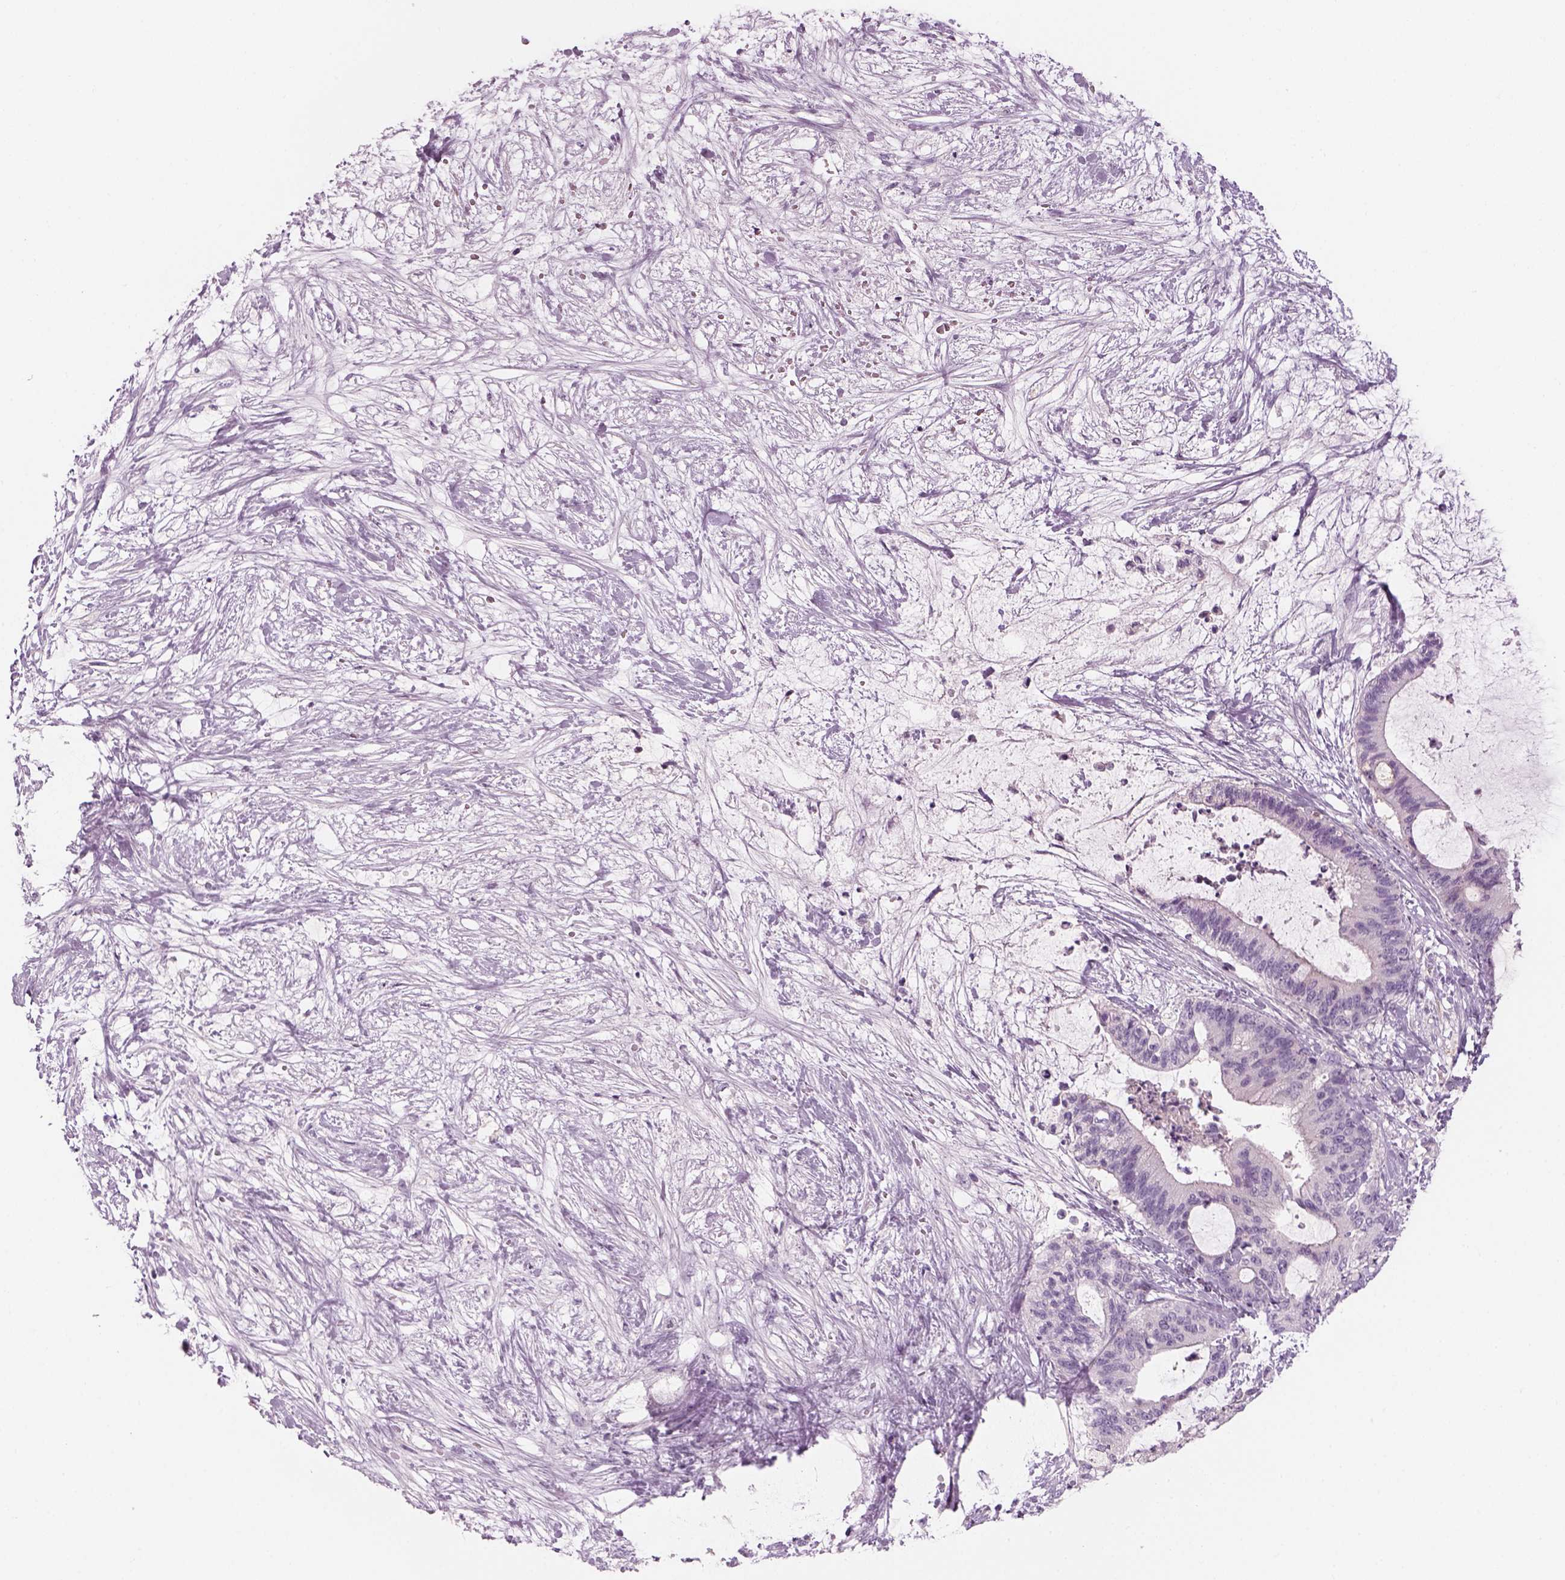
{"staining": {"intensity": "negative", "quantity": "none", "location": "none"}, "tissue": "liver cancer", "cell_type": "Tumor cells", "image_type": "cancer", "snomed": [{"axis": "morphology", "description": "Cholangiocarcinoma"}, {"axis": "topography", "description": "Liver"}], "caption": "Immunohistochemical staining of human liver cholangiocarcinoma demonstrates no significant positivity in tumor cells.", "gene": "SLC1A7", "patient": {"sex": "female", "age": 73}}